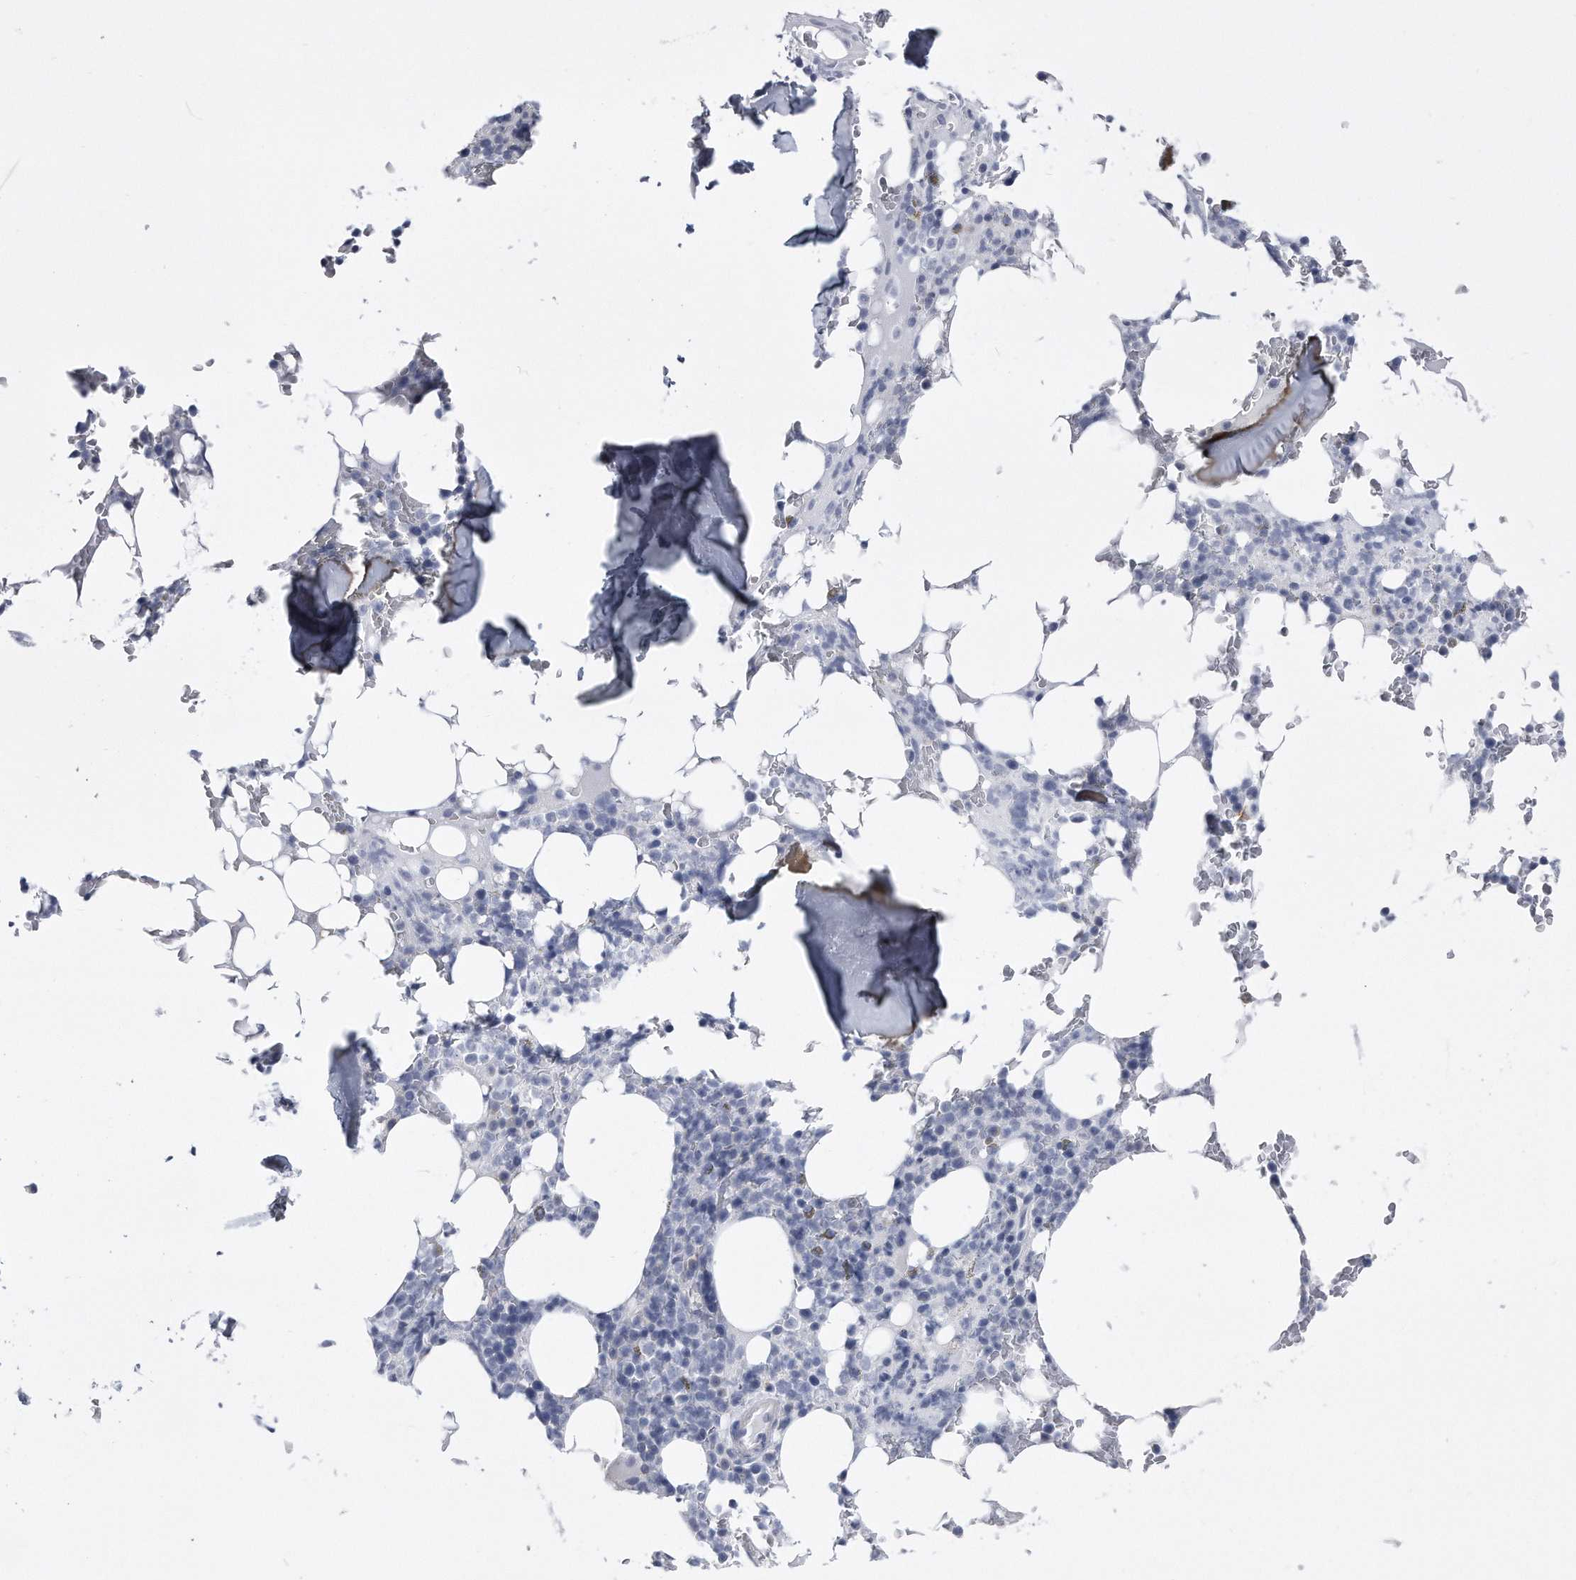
{"staining": {"intensity": "negative", "quantity": "none", "location": "none"}, "tissue": "bone marrow", "cell_type": "Hematopoietic cells", "image_type": "normal", "snomed": [{"axis": "morphology", "description": "Normal tissue, NOS"}, {"axis": "topography", "description": "Bone marrow"}], "caption": "There is no significant positivity in hematopoietic cells of bone marrow. (Immunohistochemistry, brightfield microscopy, high magnification).", "gene": "PYGB", "patient": {"sex": "male", "age": 58}}